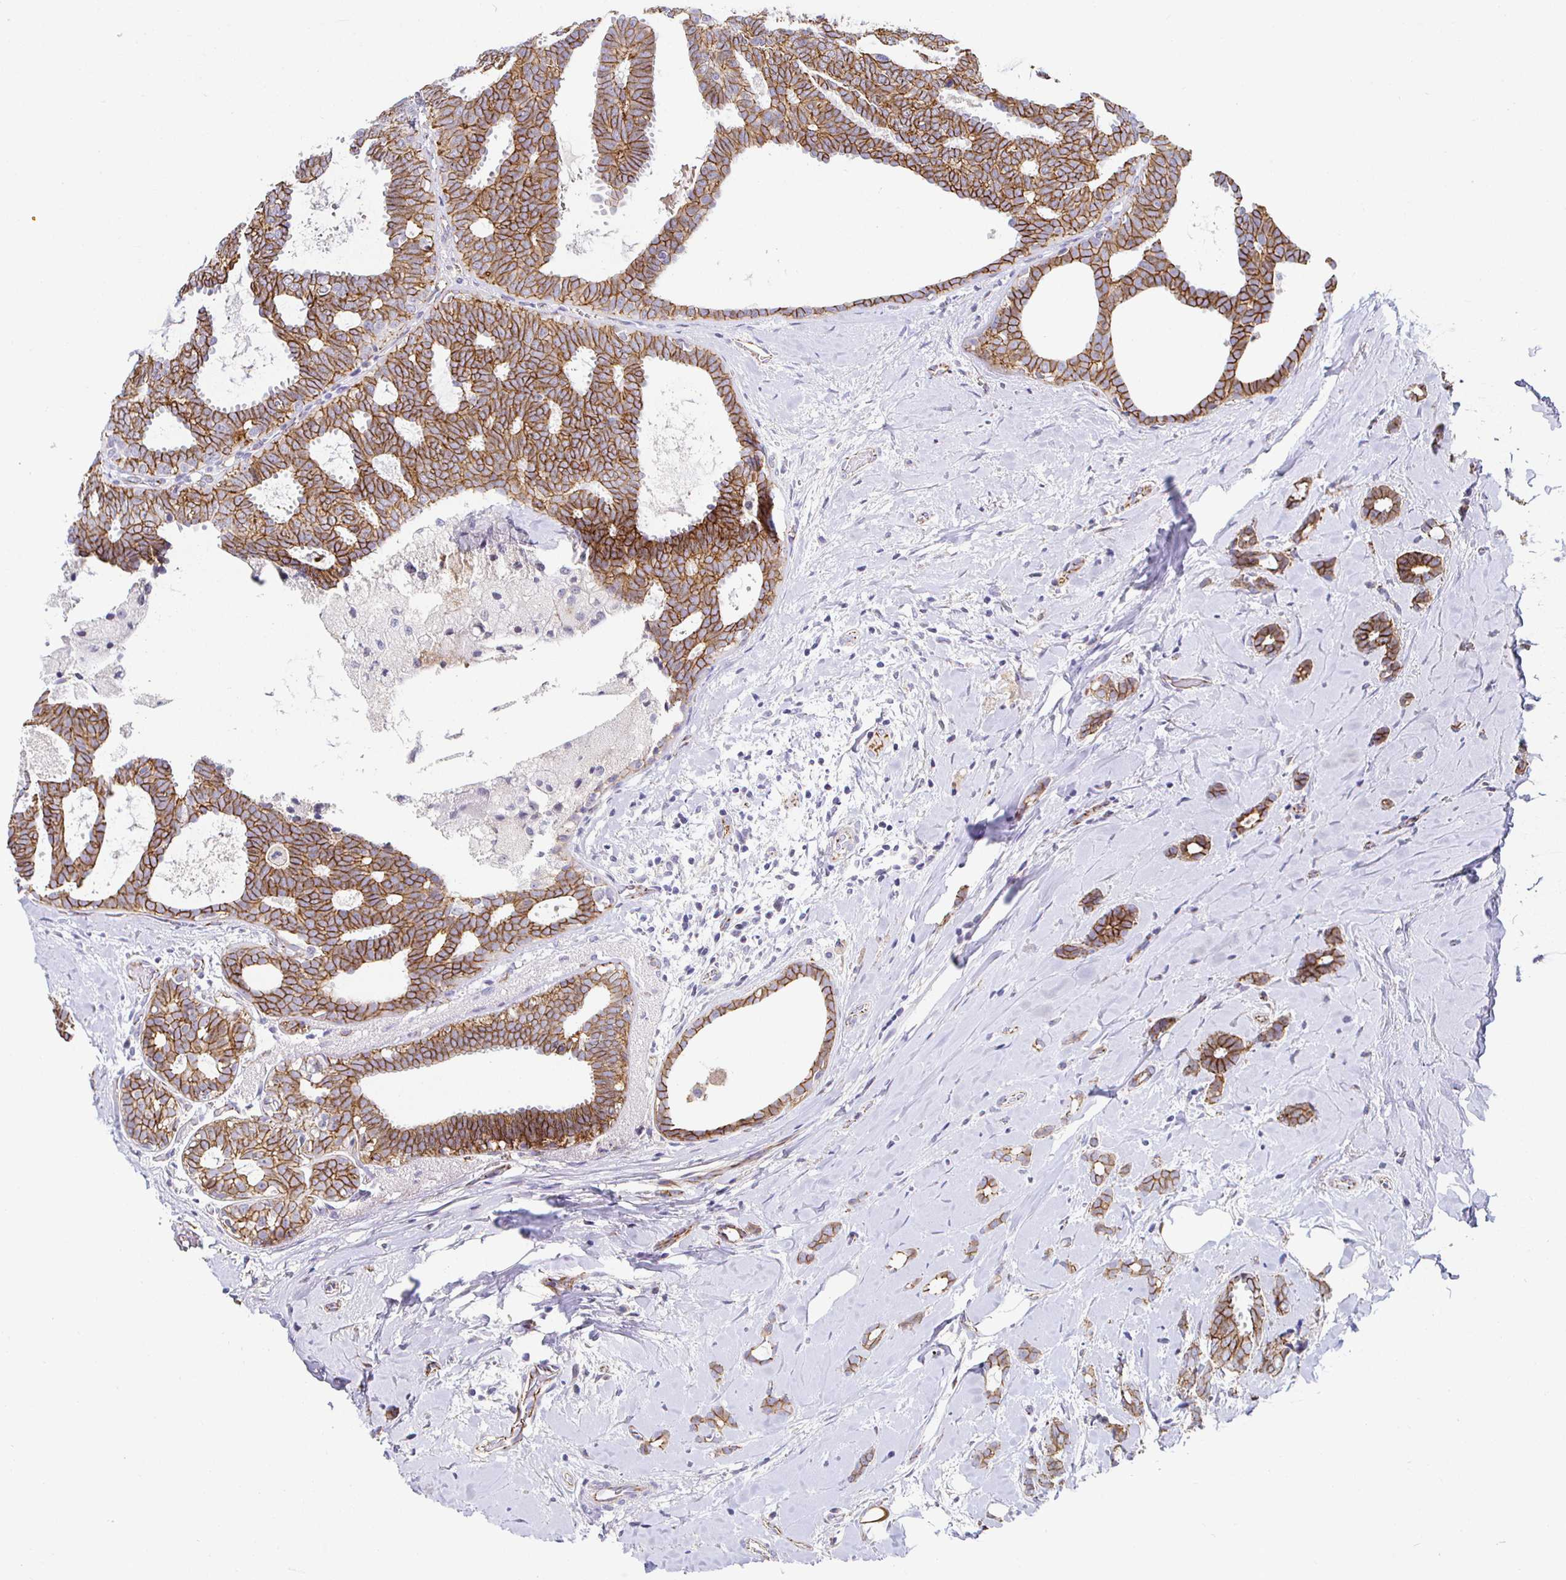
{"staining": {"intensity": "strong", "quantity": "25%-75%", "location": "cytoplasmic/membranous"}, "tissue": "breast cancer", "cell_type": "Tumor cells", "image_type": "cancer", "snomed": [{"axis": "morphology", "description": "Intraductal carcinoma, in situ"}, {"axis": "morphology", "description": "Duct carcinoma"}, {"axis": "morphology", "description": "Lobular carcinoma, in situ"}, {"axis": "topography", "description": "Breast"}], "caption": "Protein analysis of breast infiltrating ductal carcinoma tissue displays strong cytoplasmic/membranous positivity in about 25%-75% of tumor cells.", "gene": "PIWIL3", "patient": {"sex": "female", "age": 44}}